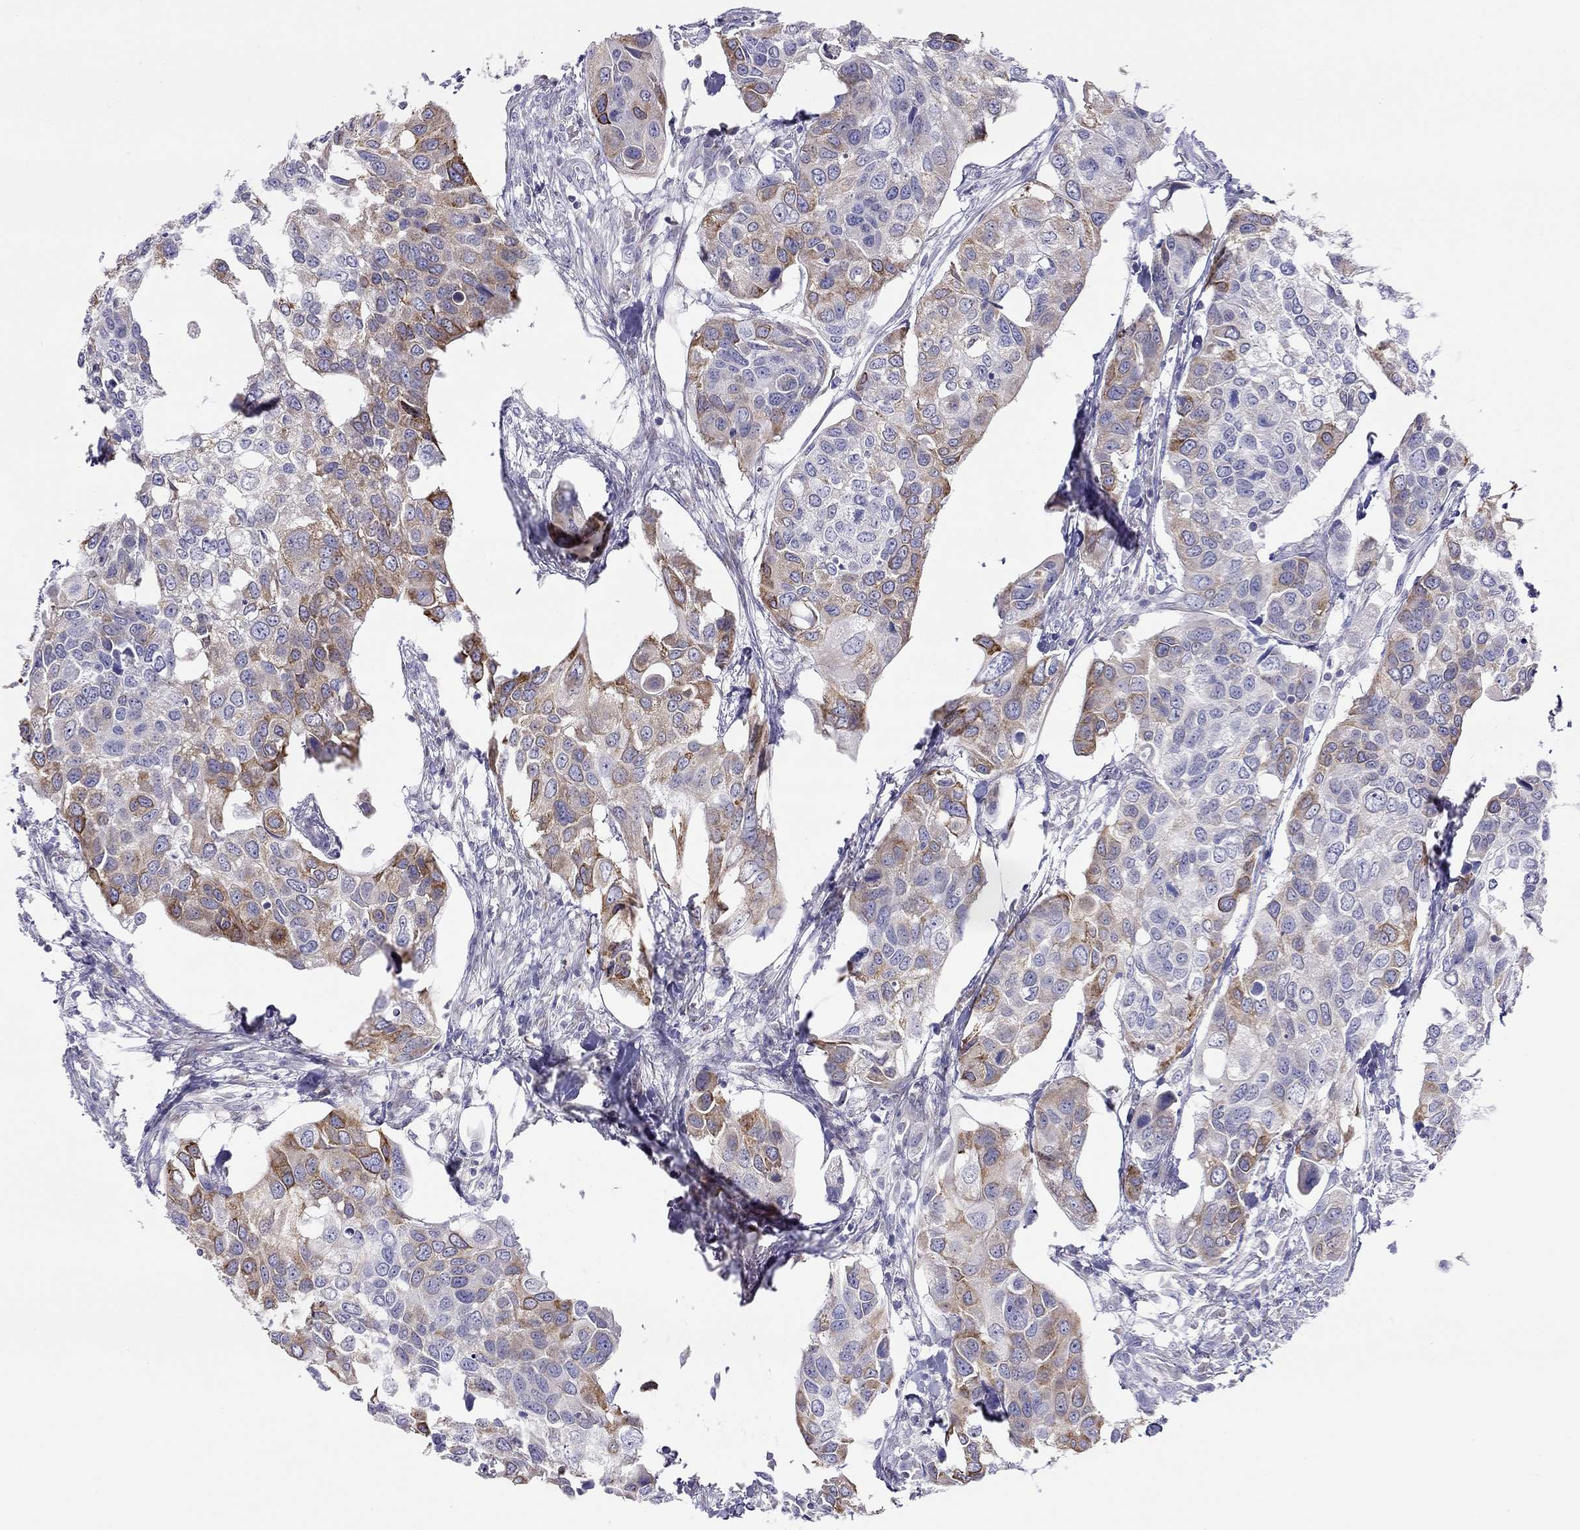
{"staining": {"intensity": "moderate", "quantity": "25%-75%", "location": "cytoplasmic/membranous"}, "tissue": "urothelial cancer", "cell_type": "Tumor cells", "image_type": "cancer", "snomed": [{"axis": "morphology", "description": "Urothelial carcinoma, High grade"}, {"axis": "topography", "description": "Urinary bladder"}], "caption": "This is a histology image of immunohistochemistry (IHC) staining of urothelial cancer, which shows moderate expression in the cytoplasmic/membranous of tumor cells.", "gene": "SLC46A2", "patient": {"sex": "male", "age": 60}}